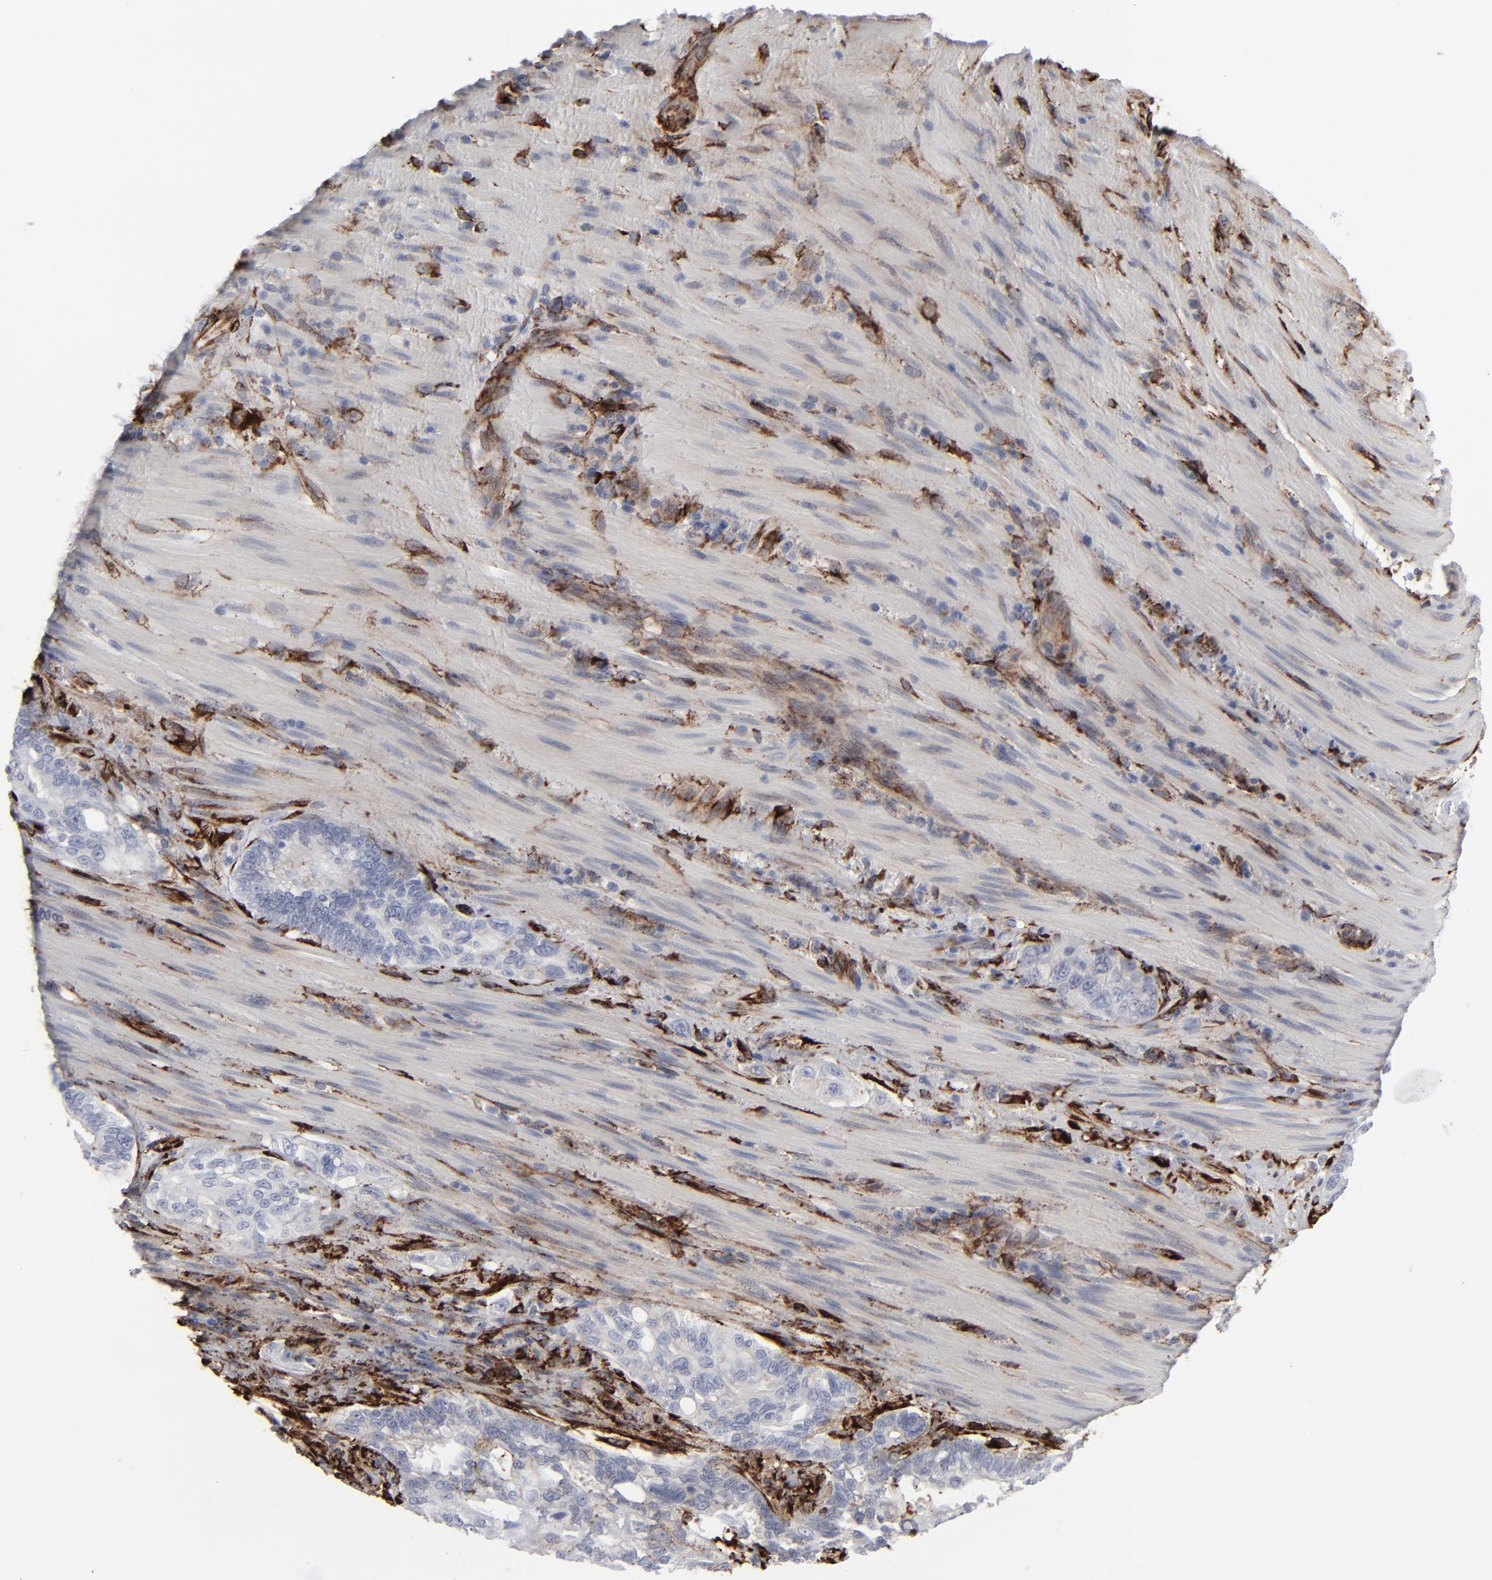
{"staining": {"intensity": "negative", "quantity": "none", "location": "none"}, "tissue": "pancreatic cancer", "cell_type": "Tumor cells", "image_type": "cancer", "snomed": [{"axis": "morphology", "description": "Normal tissue, NOS"}, {"axis": "topography", "description": "Pancreas"}], "caption": "Photomicrograph shows no significant protein expression in tumor cells of pancreatic cancer. (Brightfield microscopy of DAB immunohistochemistry at high magnification).", "gene": "SPARC", "patient": {"sex": "male", "age": 42}}